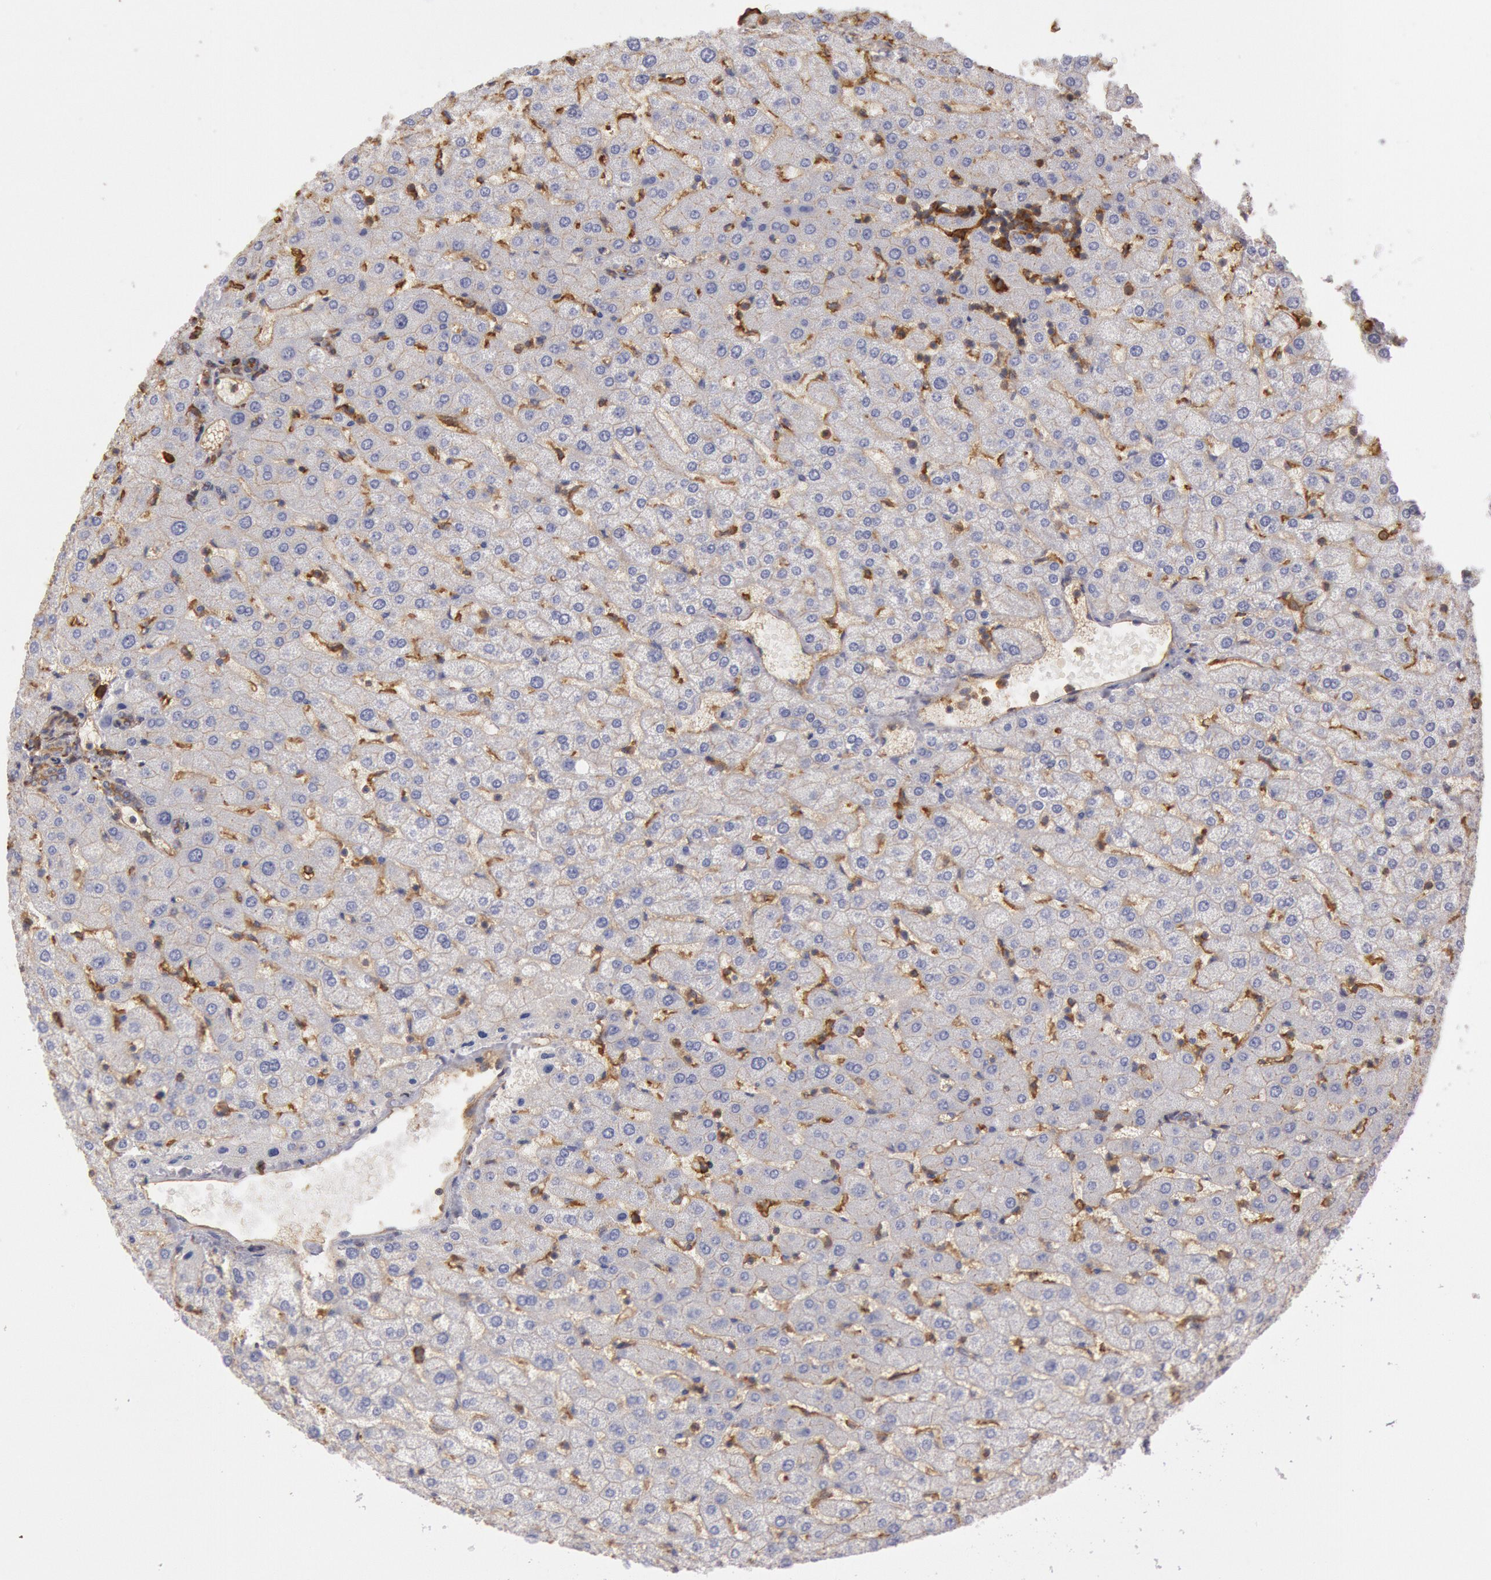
{"staining": {"intensity": "negative", "quantity": "none", "location": "none"}, "tissue": "liver", "cell_type": "Cholangiocytes", "image_type": "normal", "snomed": [{"axis": "morphology", "description": "Normal tissue, NOS"}, {"axis": "morphology", "description": "Fibrosis, NOS"}, {"axis": "topography", "description": "Liver"}], "caption": "The histopathology image demonstrates no staining of cholangiocytes in benign liver.", "gene": "SNAP23", "patient": {"sex": "female", "age": 29}}